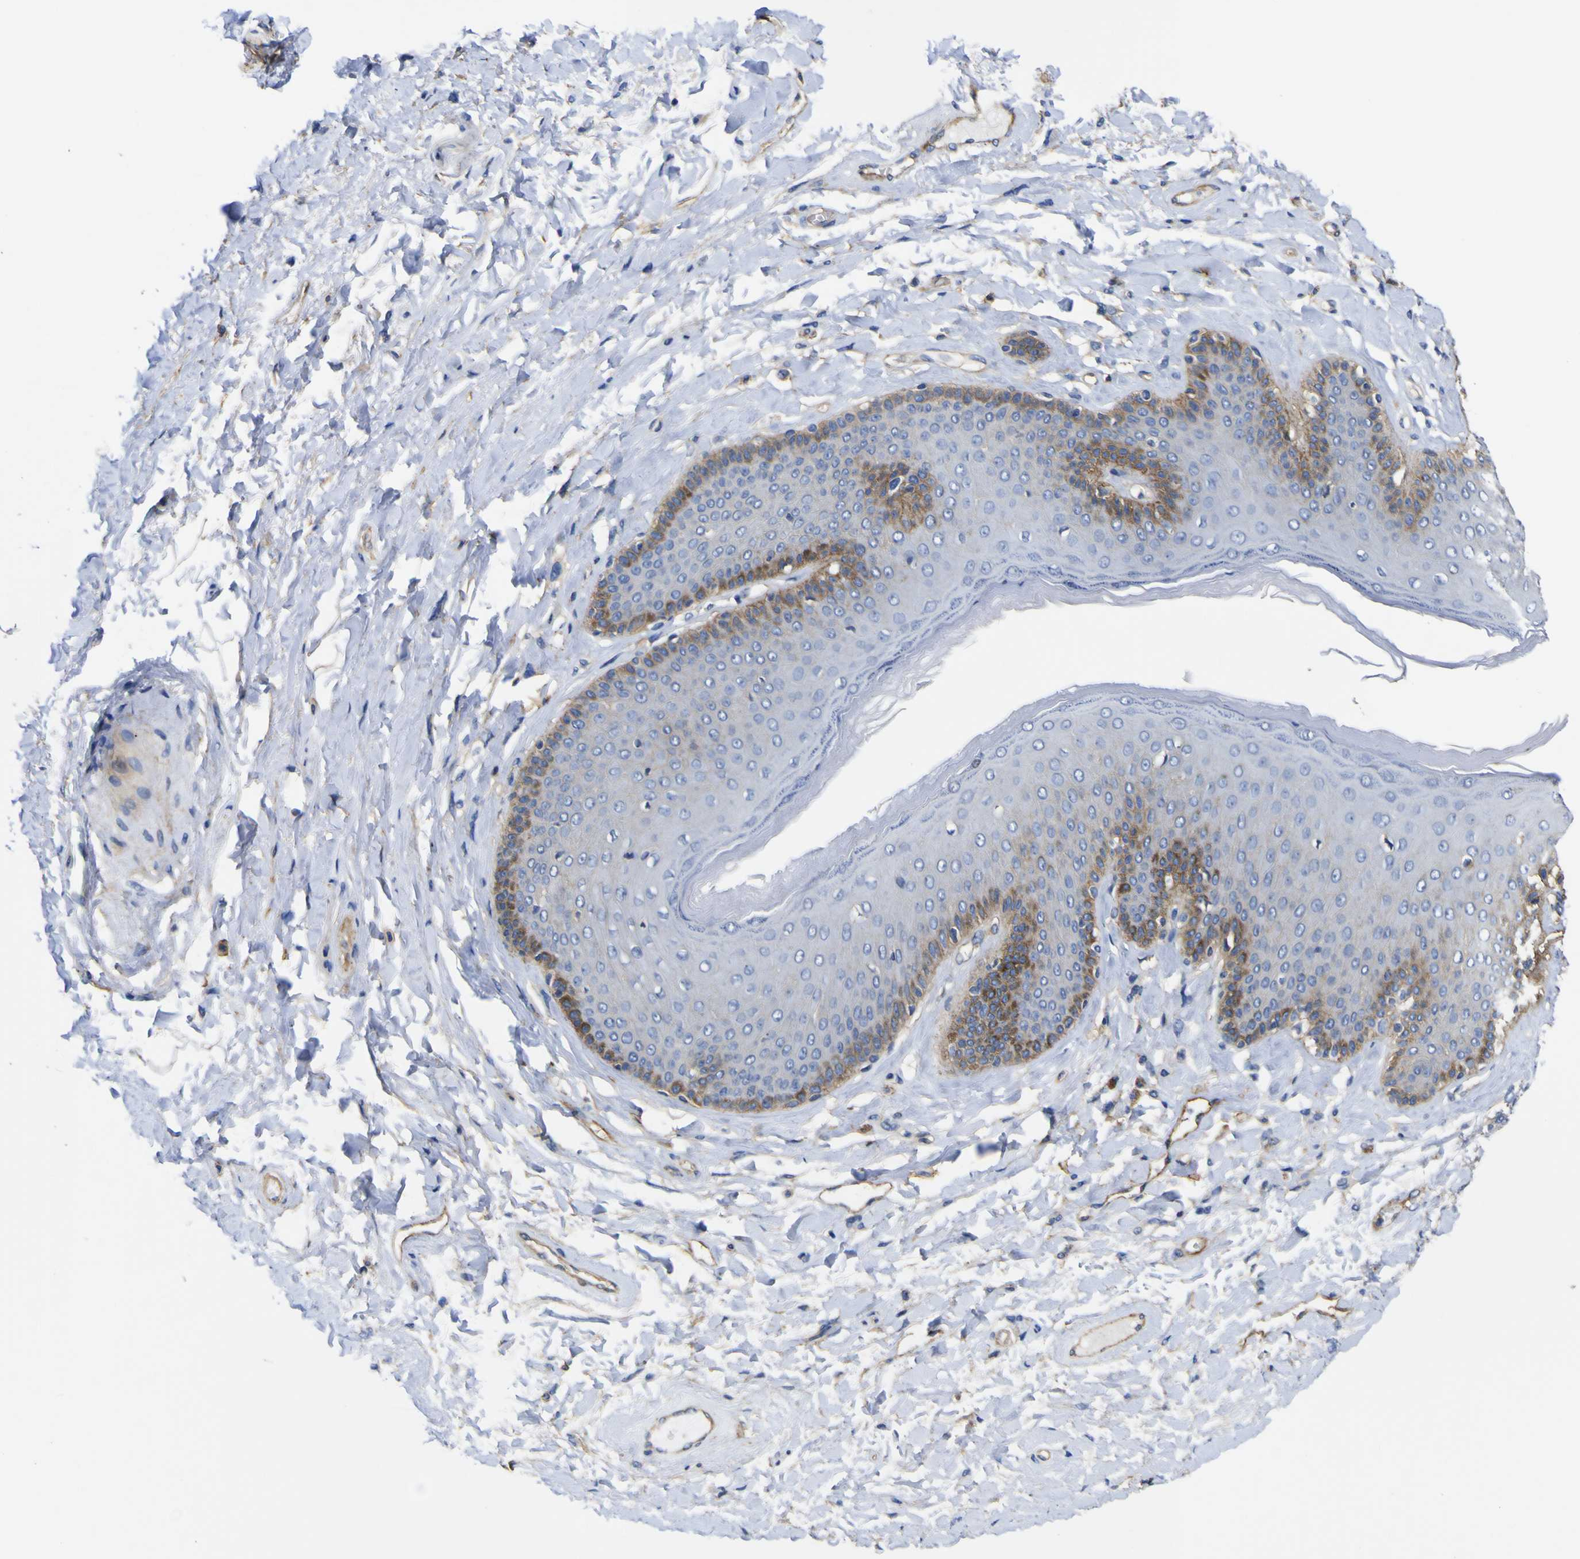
{"staining": {"intensity": "moderate", "quantity": "<25%", "location": "cytoplasmic/membranous"}, "tissue": "skin", "cell_type": "Epidermal cells", "image_type": "normal", "snomed": [{"axis": "morphology", "description": "Normal tissue, NOS"}, {"axis": "topography", "description": "Anal"}], "caption": "Benign skin reveals moderate cytoplasmic/membranous positivity in about <25% of epidermal cells.", "gene": "CD151", "patient": {"sex": "male", "age": 69}}